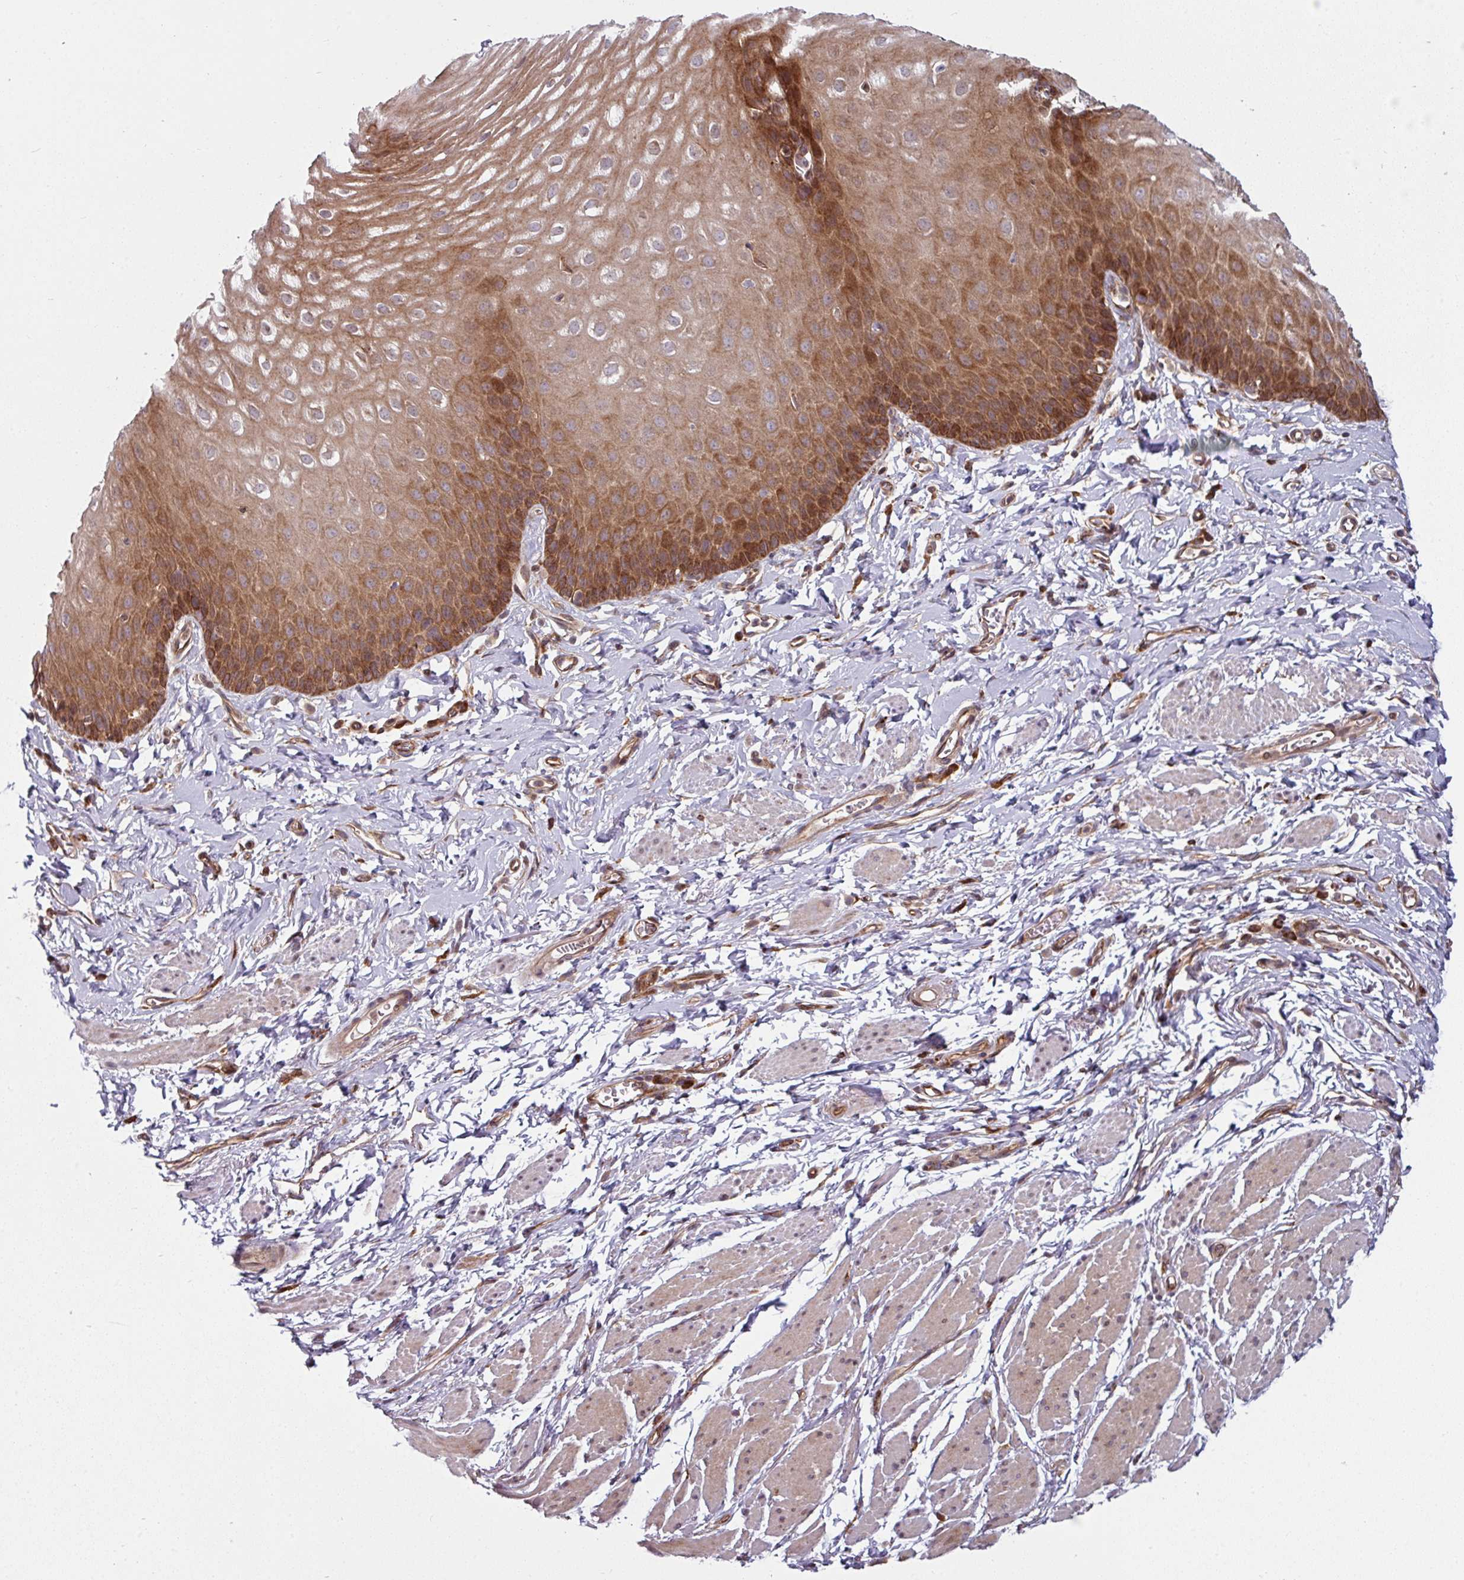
{"staining": {"intensity": "moderate", "quantity": ">75%", "location": "cytoplasmic/membranous"}, "tissue": "esophagus", "cell_type": "Squamous epithelial cells", "image_type": "normal", "snomed": [{"axis": "morphology", "description": "Normal tissue, NOS"}, {"axis": "topography", "description": "Esophagus"}], "caption": "IHC histopathology image of benign human esophagus stained for a protein (brown), which displays medium levels of moderate cytoplasmic/membranous expression in approximately >75% of squamous epithelial cells.", "gene": "RAB5A", "patient": {"sex": "male", "age": 70}}